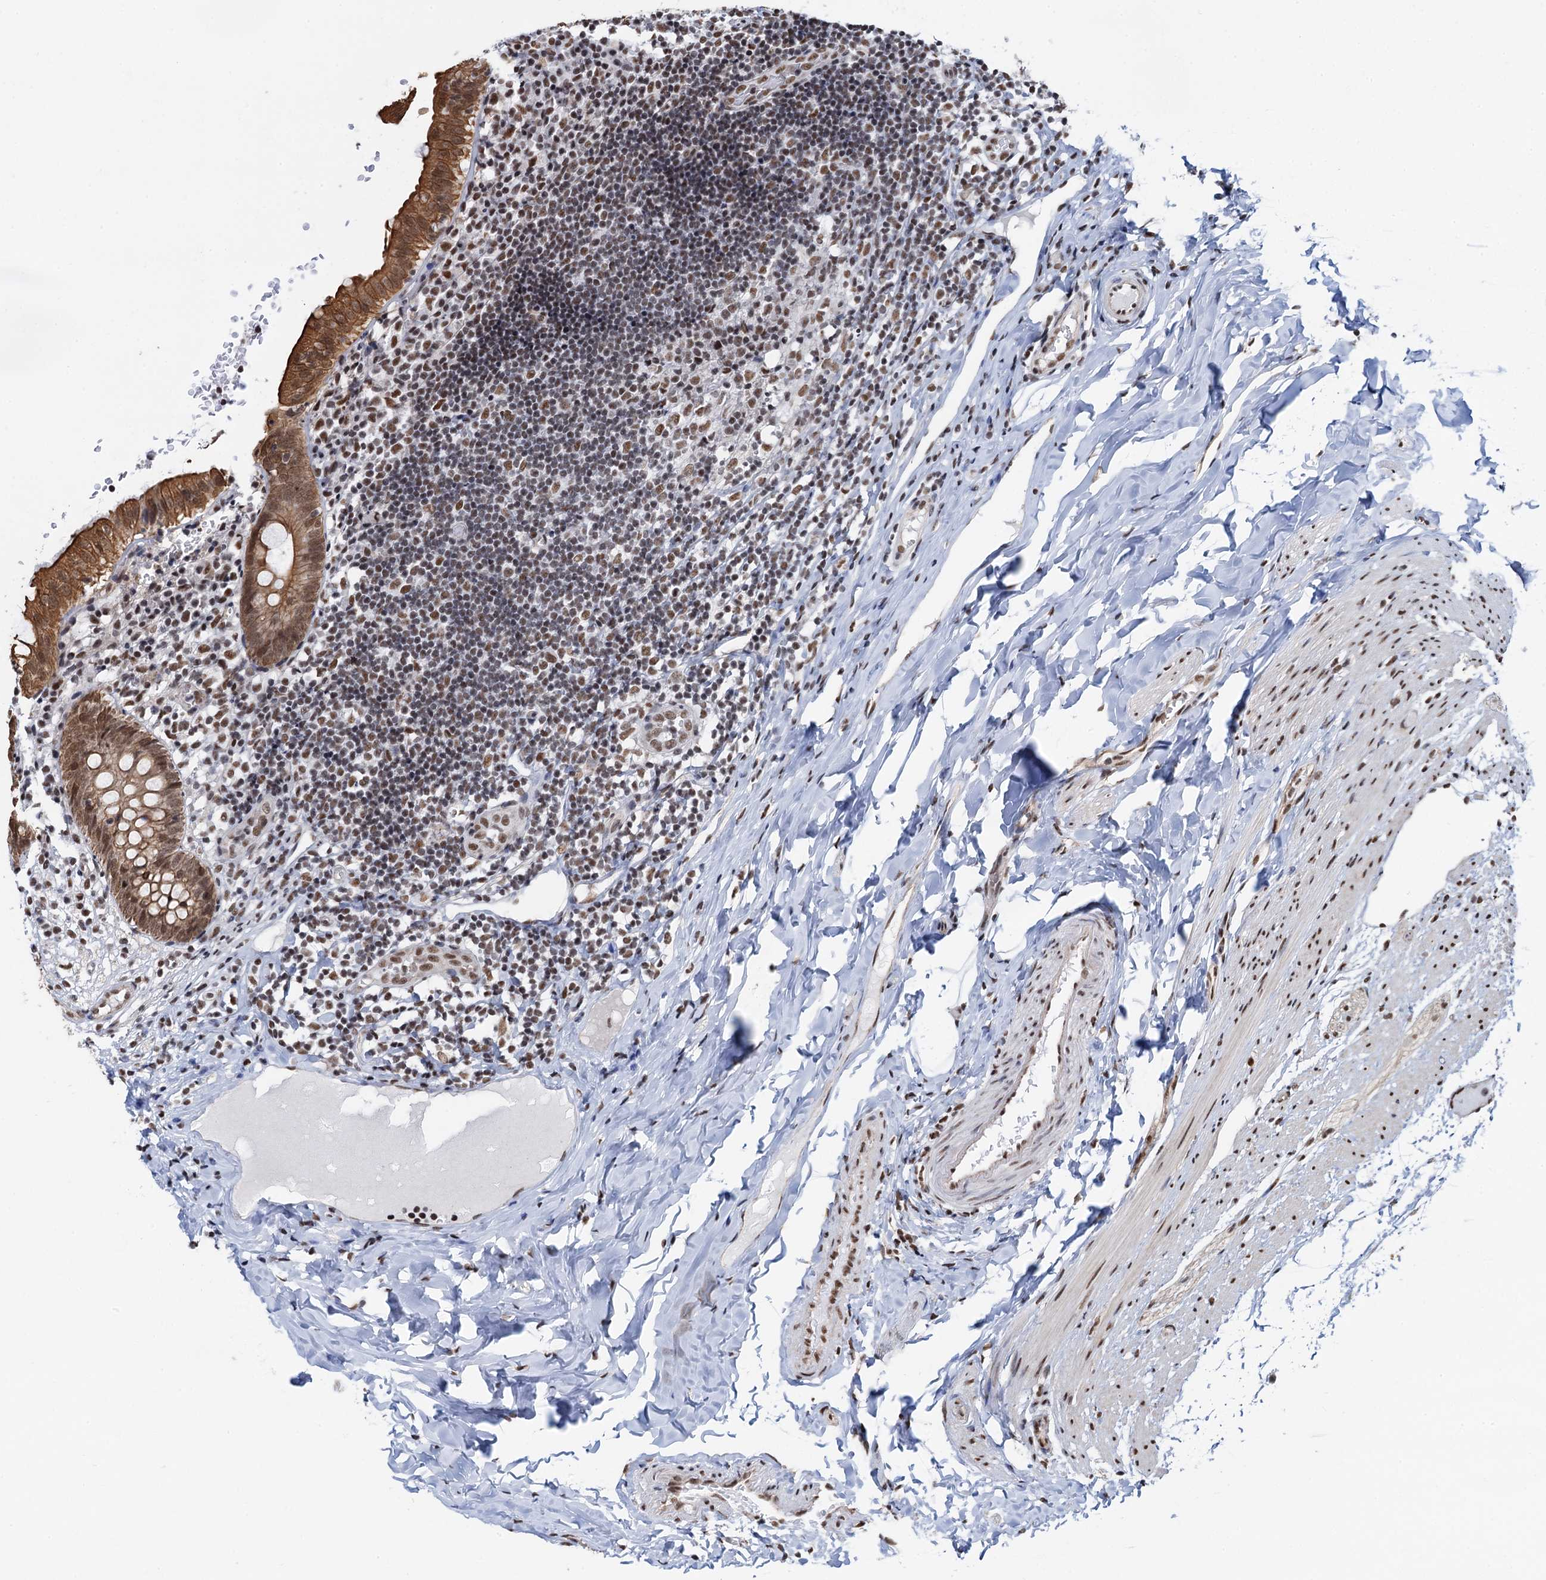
{"staining": {"intensity": "strong", "quantity": ">75%", "location": "cytoplasmic/membranous,nuclear"}, "tissue": "appendix", "cell_type": "Glandular cells", "image_type": "normal", "snomed": [{"axis": "morphology", "description": "Normal tissue, NOS"}, {"axis": "topography", "description": "Appendix"}], "caption": "Appendix was stained to show a protein in brown. There is high levels of strong cytoplasmic/membranous,nuclear staining in approximately >75% of glandular cells.", "gene": "ZNF609", "patient": {"sex": "male", "age": 8}}